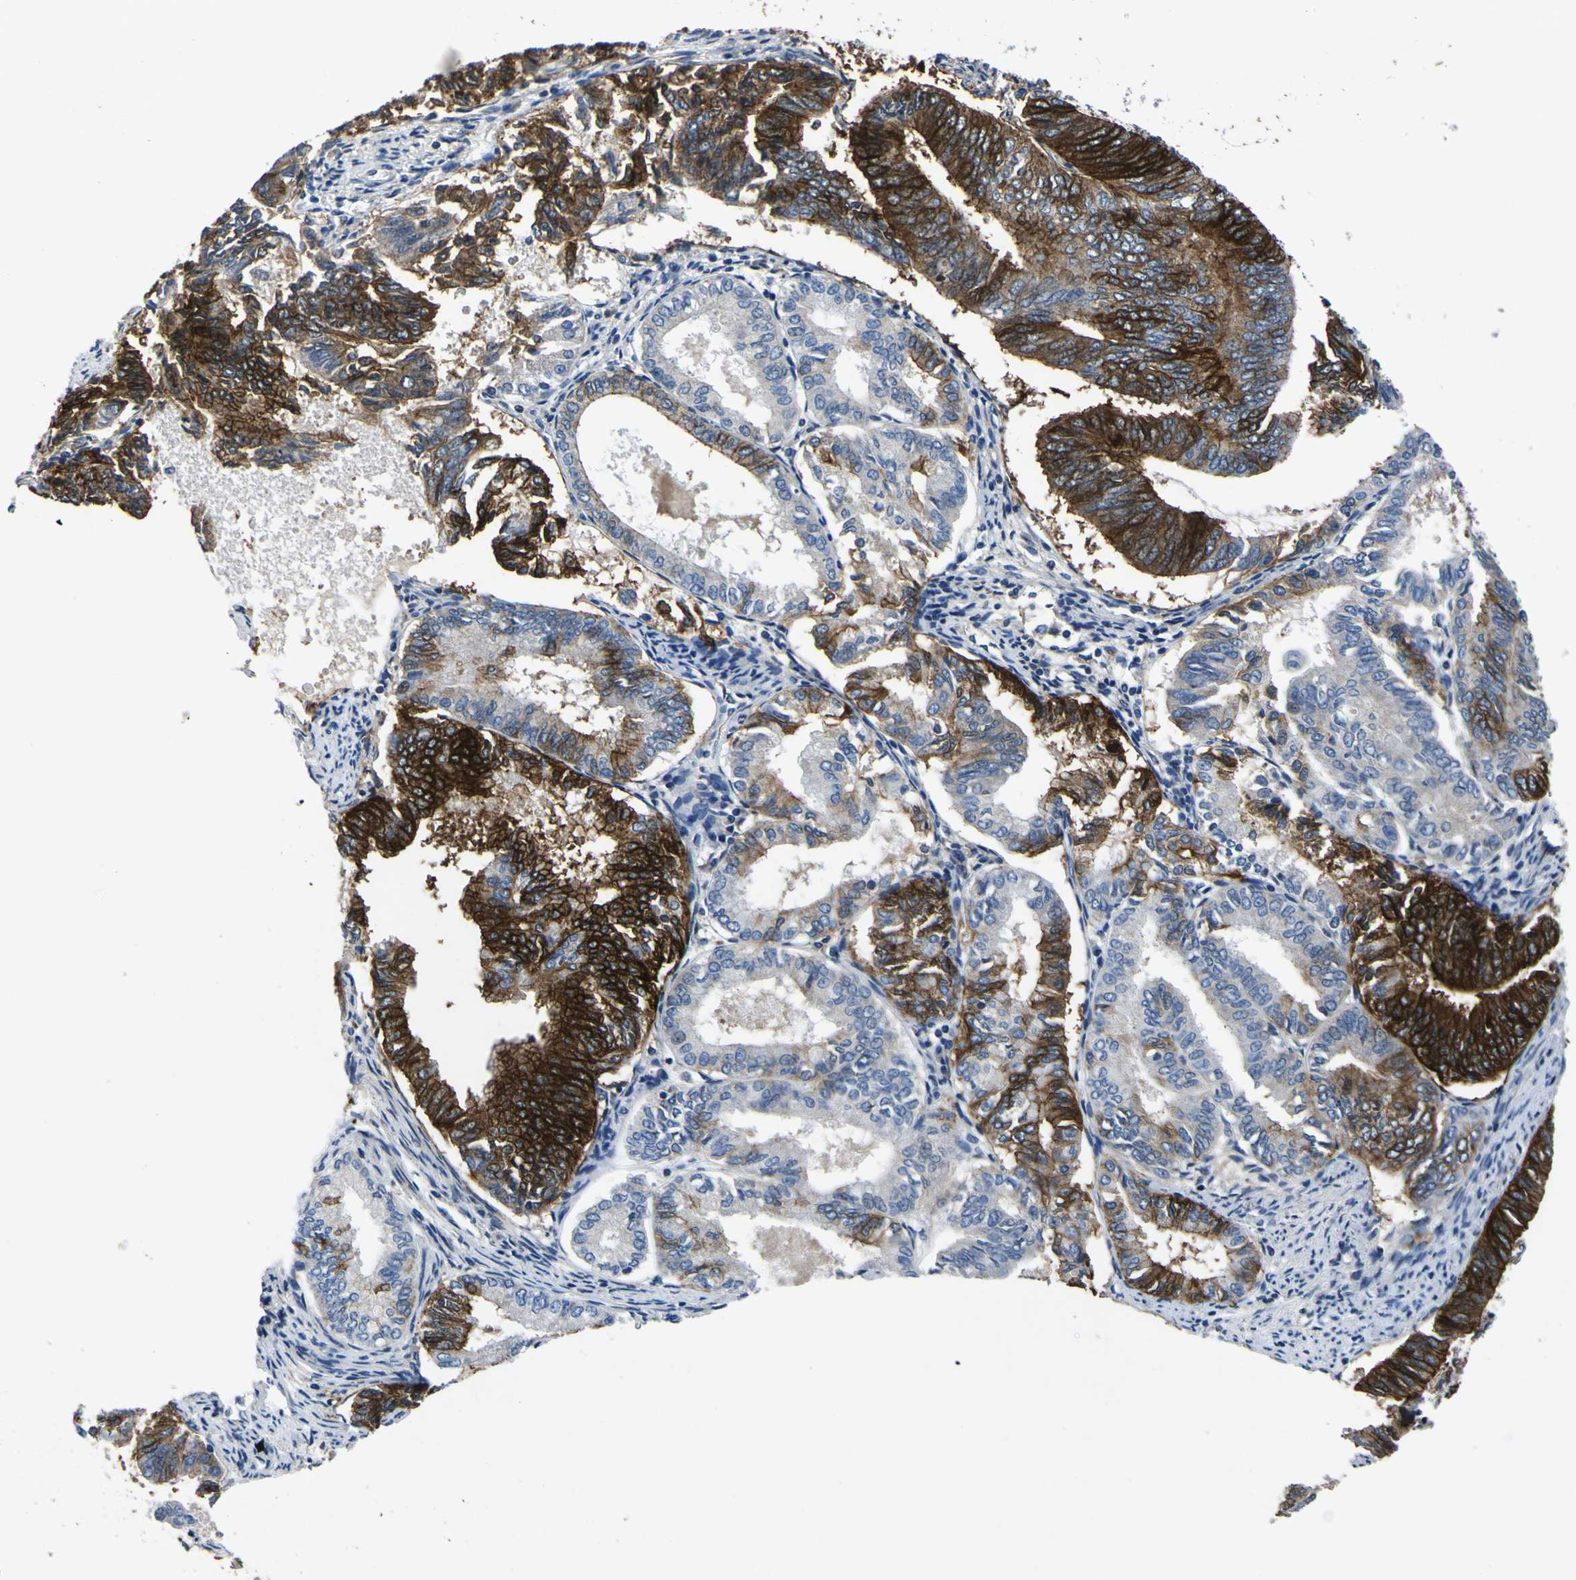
{"staining": {"intensity": "strong", "quantity": "25%-75%", "location": "cytoplasmic/membranous"}, "tissue": "endometrial cancer", "cell_type": "Tumor cells", "image_type": "cancer", "snomed": [{"axis": "morphology", "description": "Adenocarcinoma, NOS"}, {"axis": "topography", "description": "Endometrium"}], "caption": "Endometrial cancer tissue demonstrates strong cytoplasmic/membranous staining in approximately 25%-75% of tumor cells, visualized by immunohistochemistry.", "gene": "EPHB4", "patient": {"sex": "female", "age": 86}}